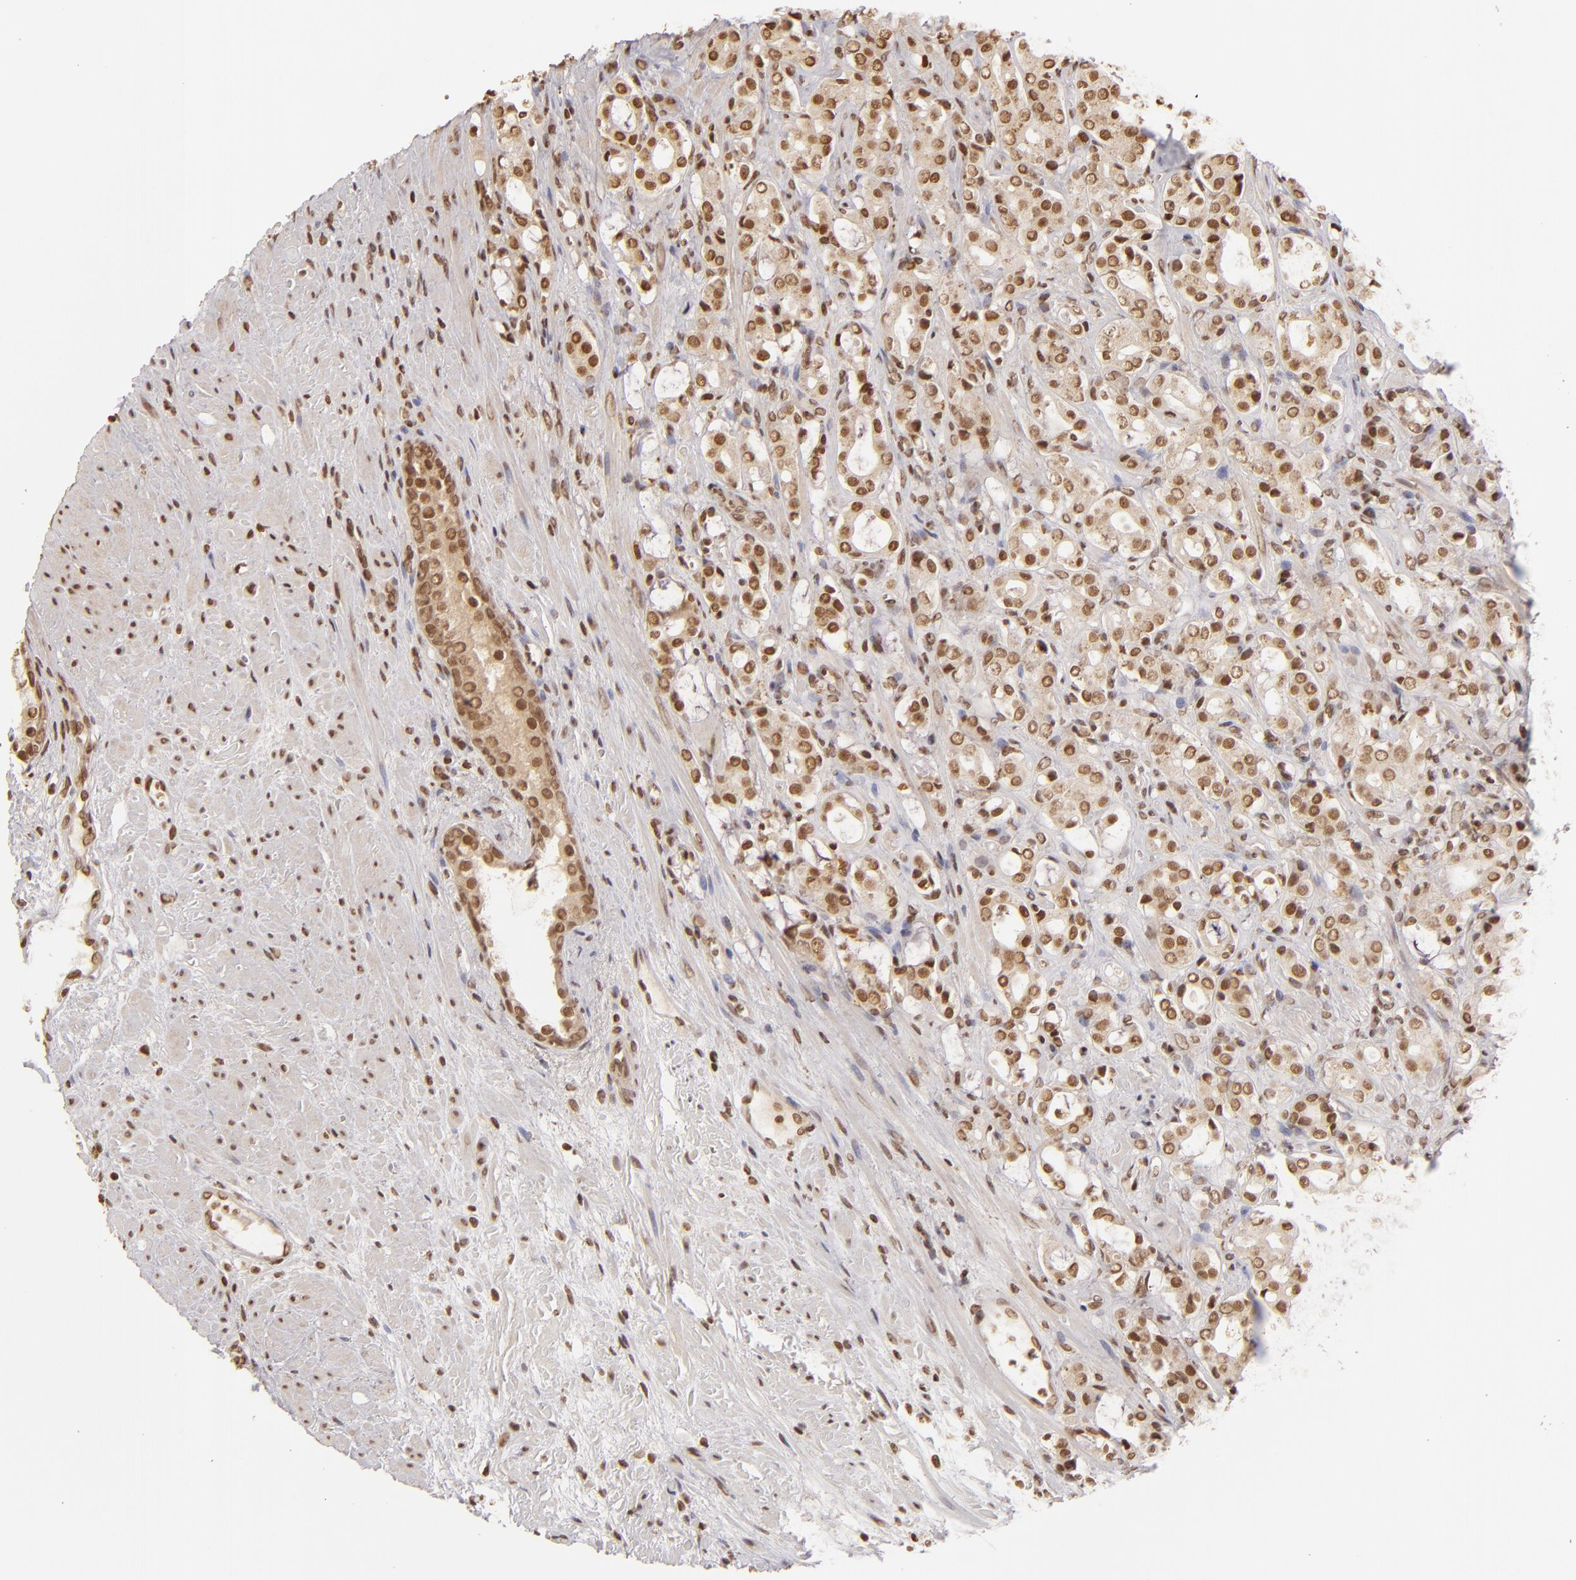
{"staining": {"intensity": "strong", "quantity": ">75%", "location": "nuclear"}, "tissue": "prostate cancer", "cell_type": "Tumor cells", "image_type": "cancer", "snomed": [{"axis": "morphology", "description": "Adenocarcinoma, High grade"}, {"axis": "topography", "description": "Prostate"}], "caption": "Immunohistochemistry (IHC) micrograph of human prostate high-grade adenocarcinoma stained for a protein (brown), which demonstrates high levels of strong nuclear staining in about >75% of tumor cells.", "gene": "CUL3", "patient": {"sex": "male", "age": 72}}